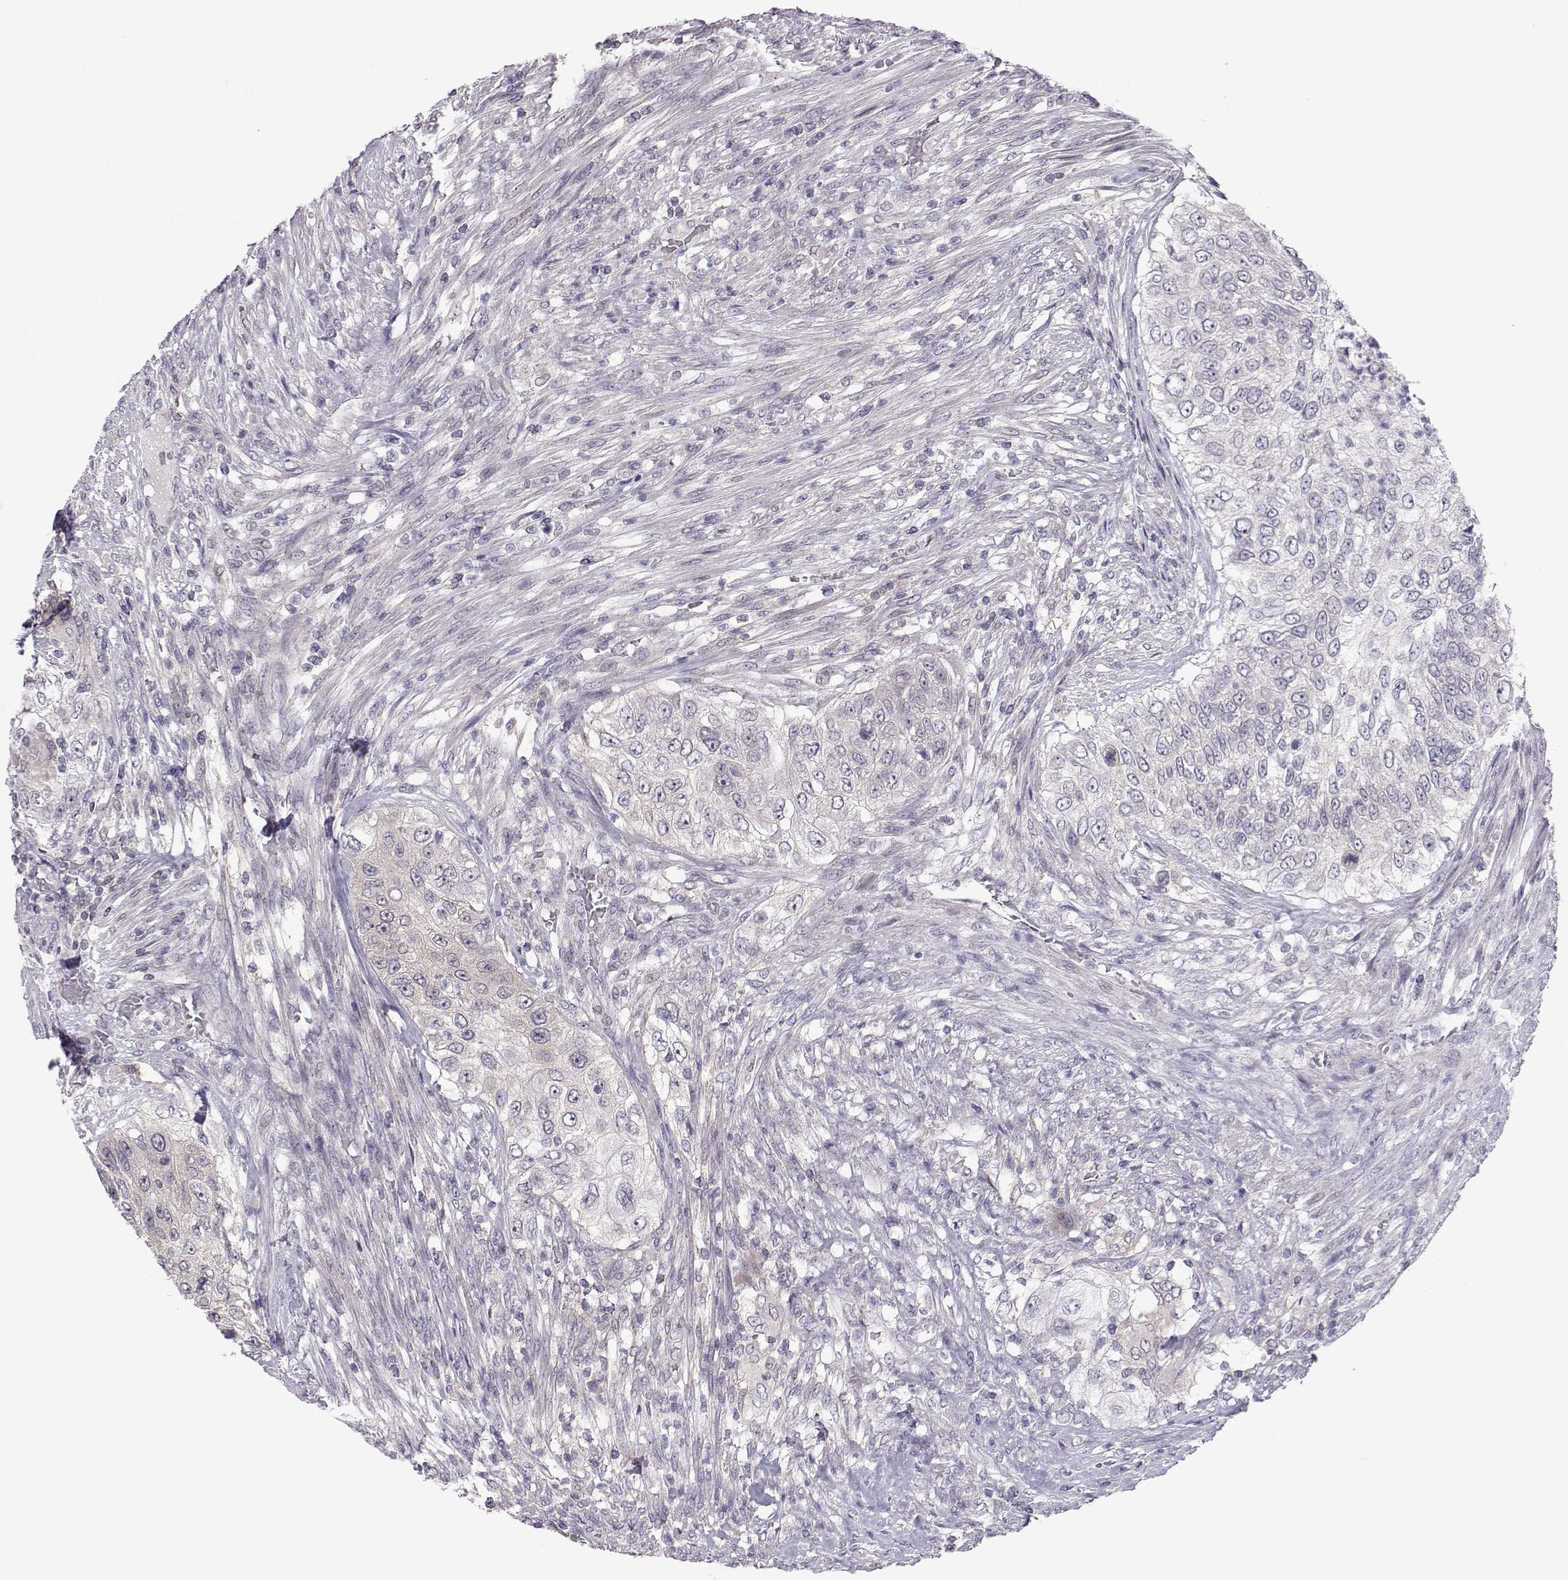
{"staining": {"intensity": "negative", "quantity": "none", "location": "none"}, "tissue": "urothelial cancer", "cell_type": "Tumor cells", "image_type": "cancer", "snomed": [{"axis": "morphology", "description": "Urothelial carcinoma, High grade"}, {"axis": "topography", "description": "Urinary bladder"}], "caption": "A high-resolution image shows immunohistochemistry (IHC) staining of high-grade urothelial carcinoma, which reveals no significant positivity in tumor cells. (Immunohistochemistry, brightfield microscopy, high magnification).", "gene": "NPVF", "patient": {"sex": "female", "age": 60}}